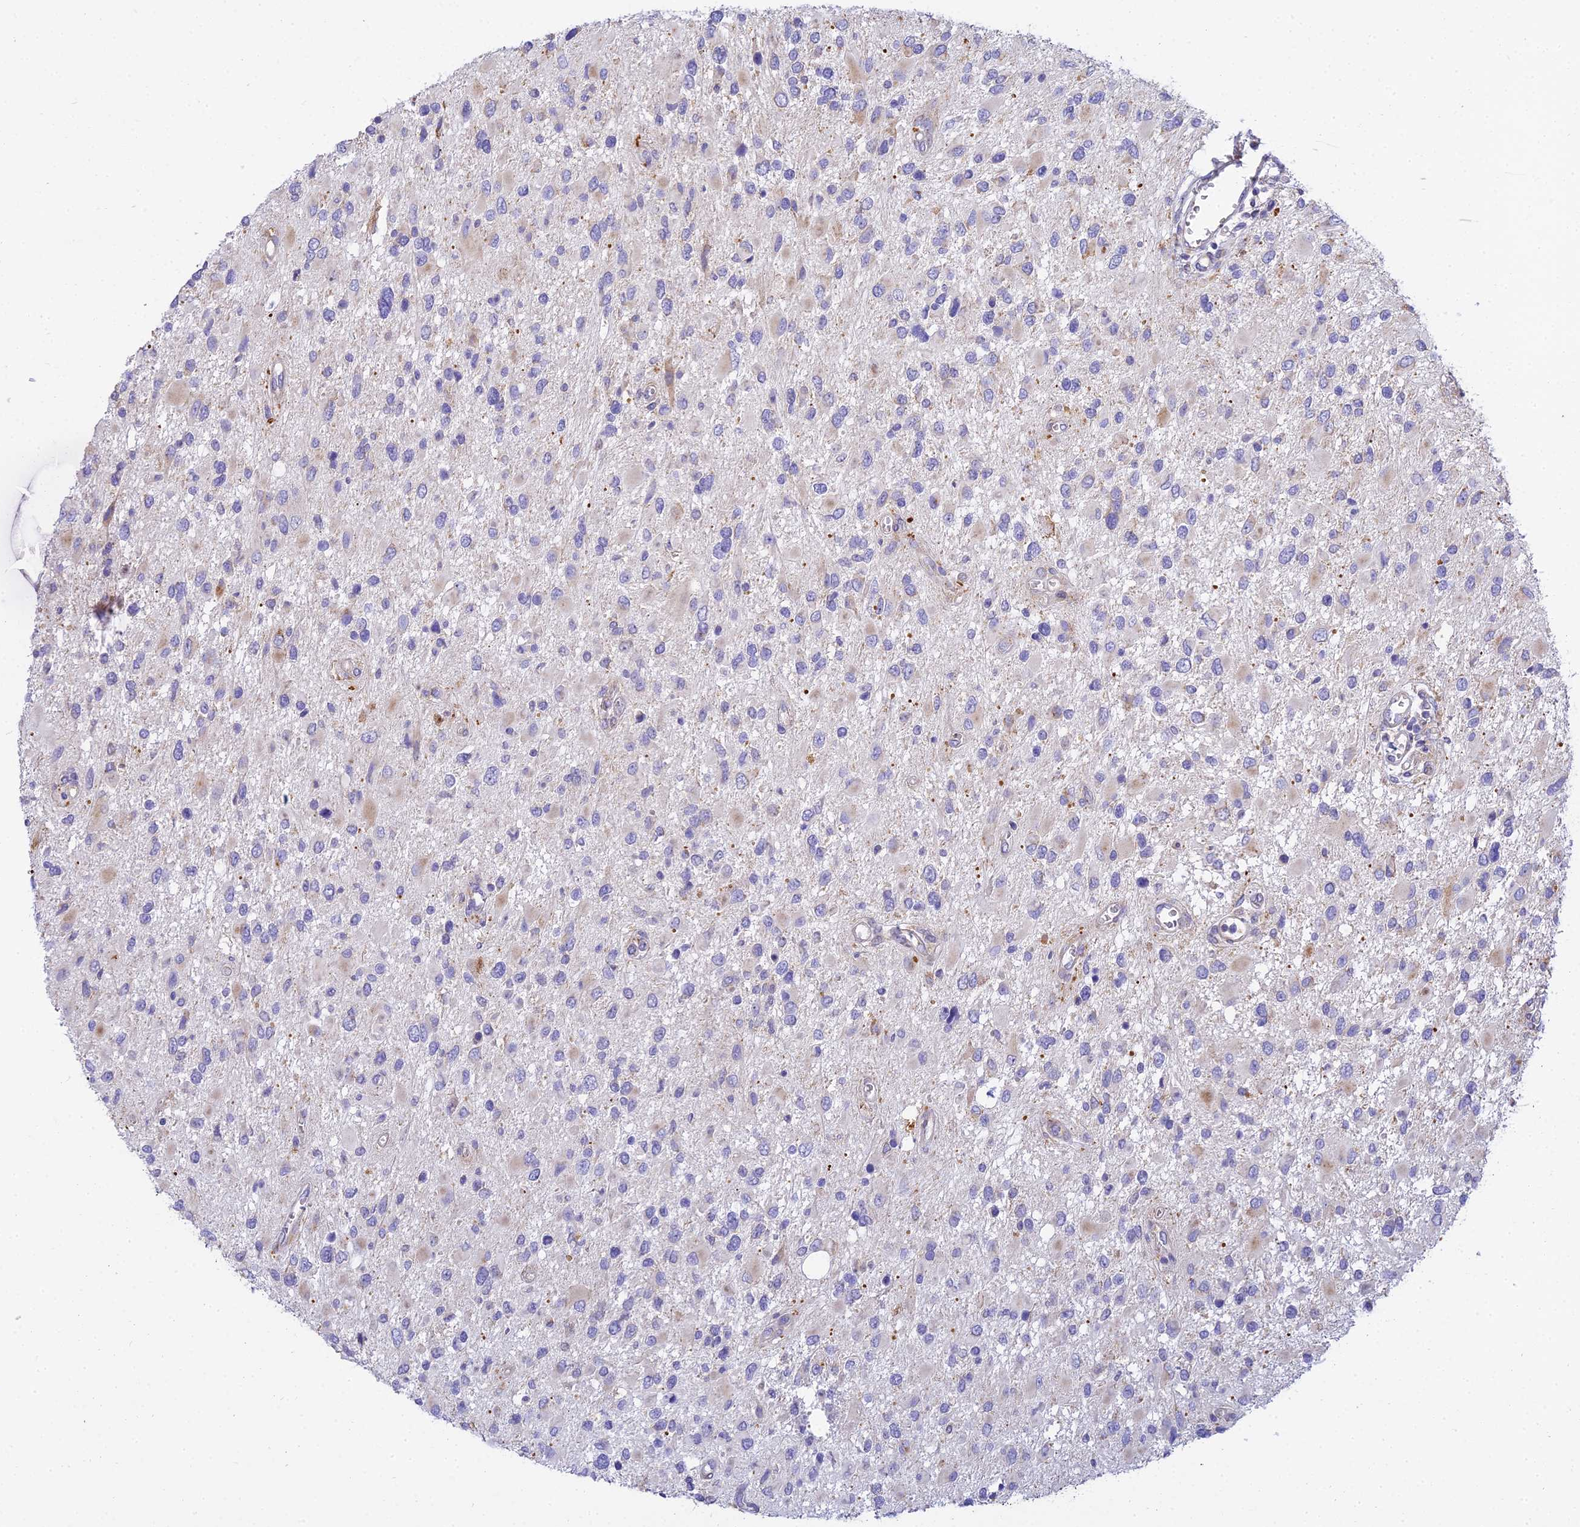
{"staining": {"intensity": "negative", "quantity": "none", "location": "none"}, "tissue": "glioma", "cell_type": "Tumor cells", "image_type": "cancer", "snomed": [{"axis": "morphology", "description": "Glioma, malignant, High grade"}, {"axis": "topography", "description": "Brain"}], "caption": "There is no significant staining in tumor cells of glioma. Brightfield microscopy of IHC stained with DAB (3,3'-diaminobenzidine) (brown) and hematoxylin (blue), captured at high magnification.", "gene": "CLCN7", "patient": {"sex": "male", "age": 53}}